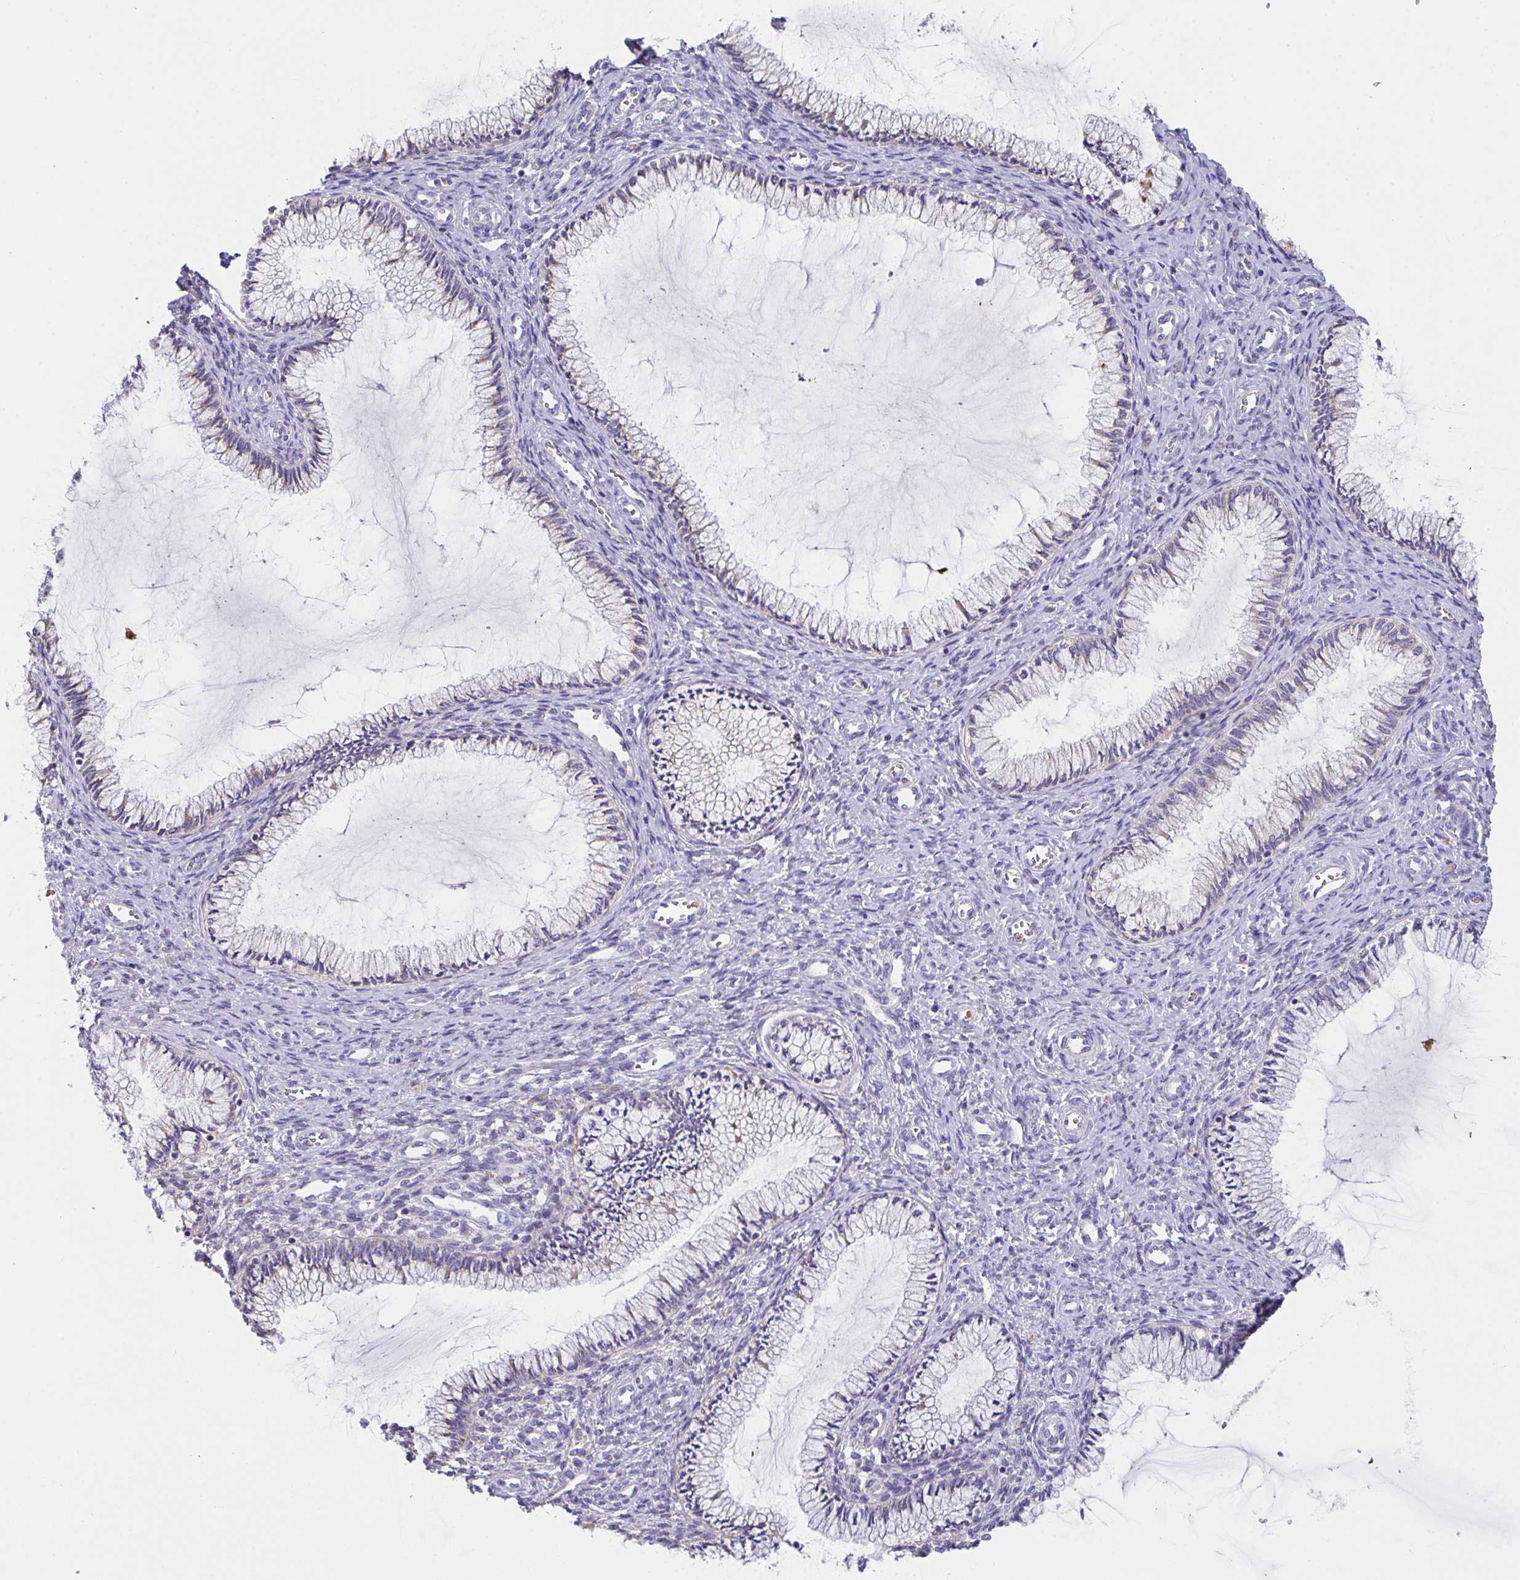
{"staining": {"intensity": "negative", "quantity": "none", "location": "none"}, "tissue": "cervix", "cell_type": "Glandular cells", "image_type": "normal", "snomed": [{"axis": "morphology", "description": "Normal tissue, NOS"}, {"axis": "topography", "description": "Cervix"}], "caption": "Immunohistochemistry (IHC) image of unremarkable cervix: human cervix stained with DAB (3,3'-diaminobenzidine) reveals no significant protein staining in glandular cells.", "gene": "TFAP2C", "patient": {"sex": "female", "age": 24}}